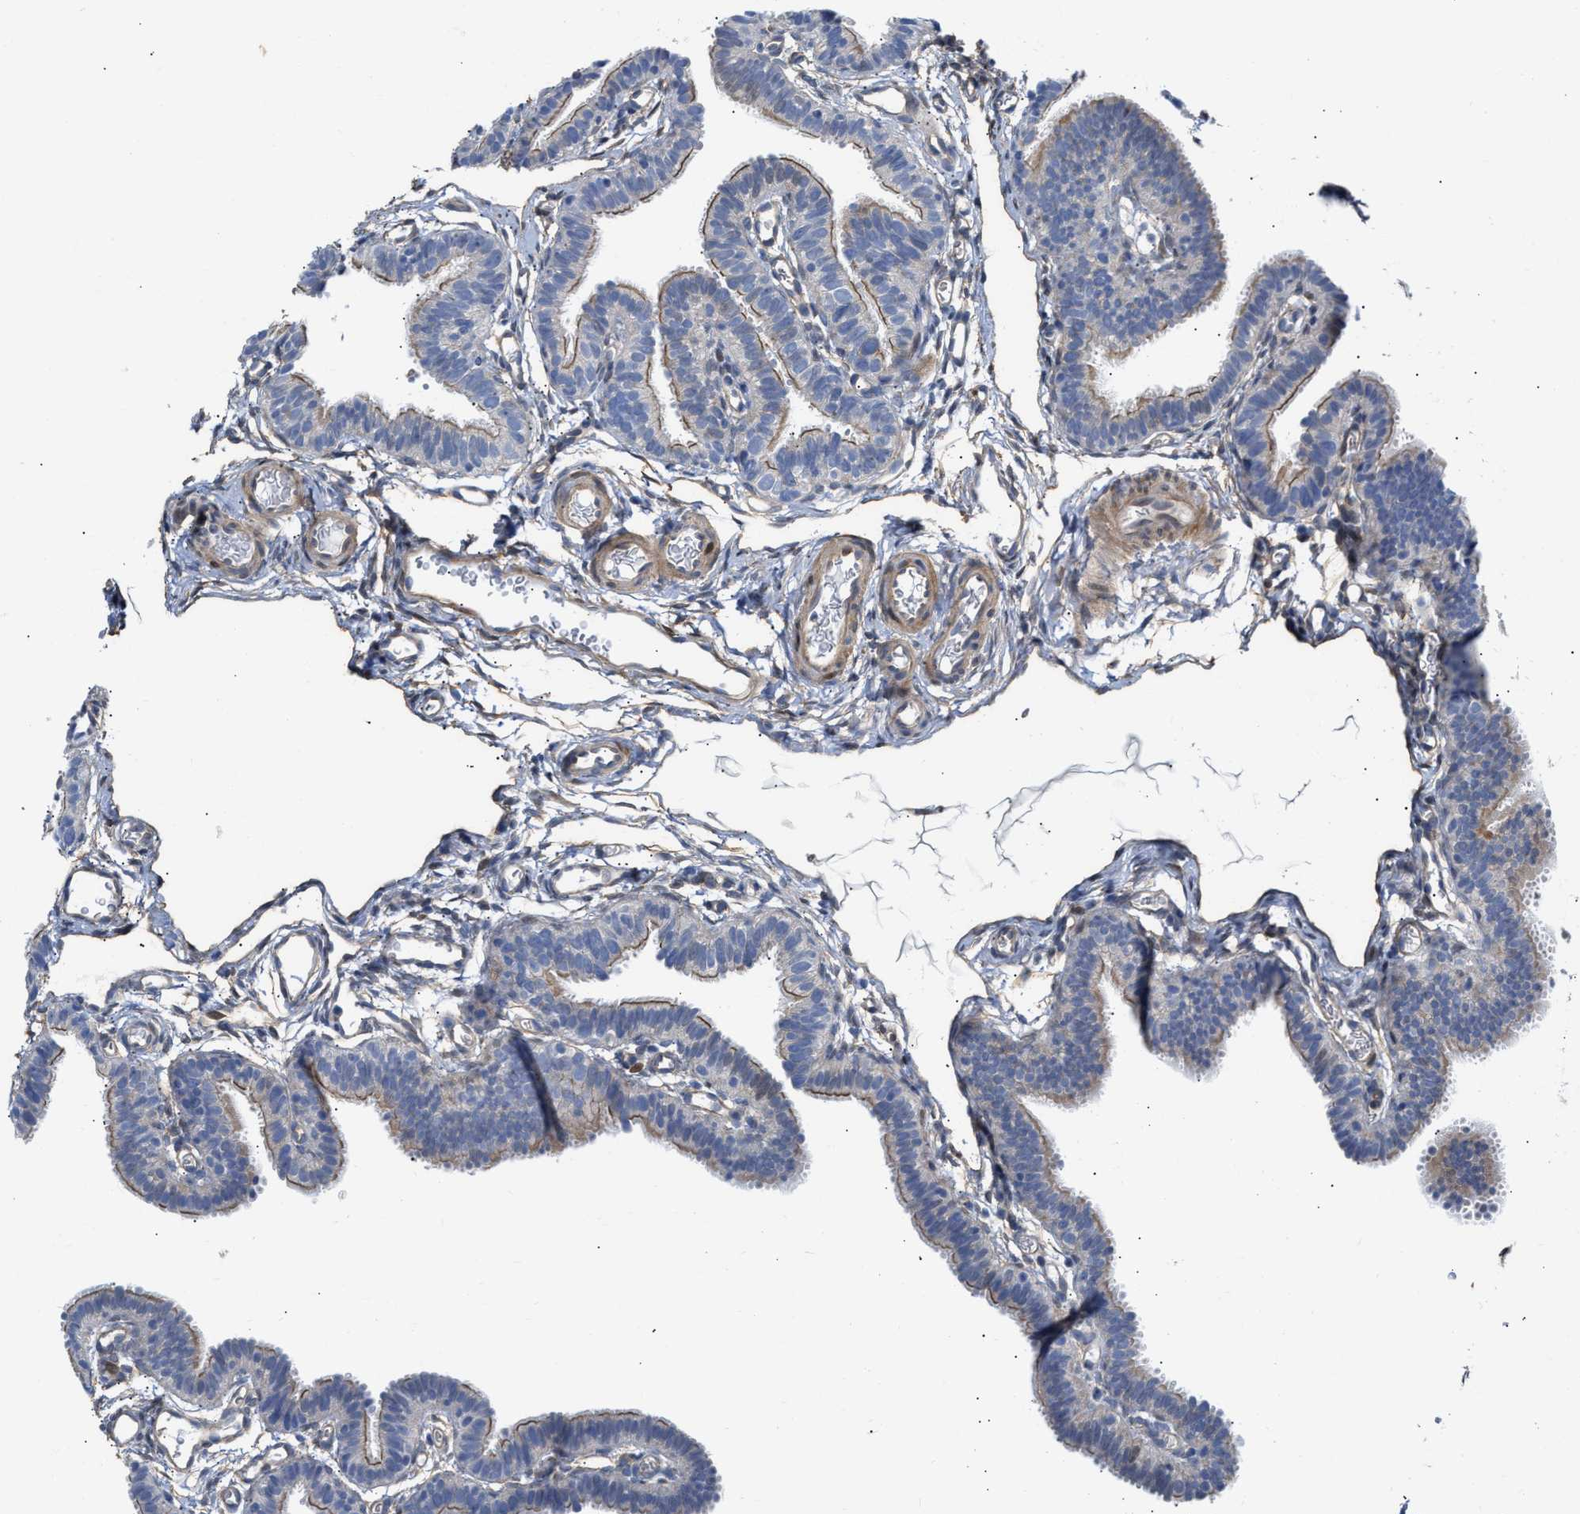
{"staining": {"intensity": "moderate", "quantity": ">75%", "location": "cytoplasmic/membranous"}, "tissue": "fallopian tube", "cell_type": "Glandular cells", "image_type": "normal", "snomed": [{"axis": "morphology", "description": "Normal tissue, NOS"}, {"axis": "topography", "description": "Fallopian tube"}, {"axis": "topography", "description": "Placenta"}], "caption": "Fallopian tube stained with immunohistochemistry demonstrates moderate cytoplasmic/membranous staining in about >75% of glandular cells. Nuclei are stained in blue.", "gene": "FHL1", "patient": {"sex": "female", "age": 34}}